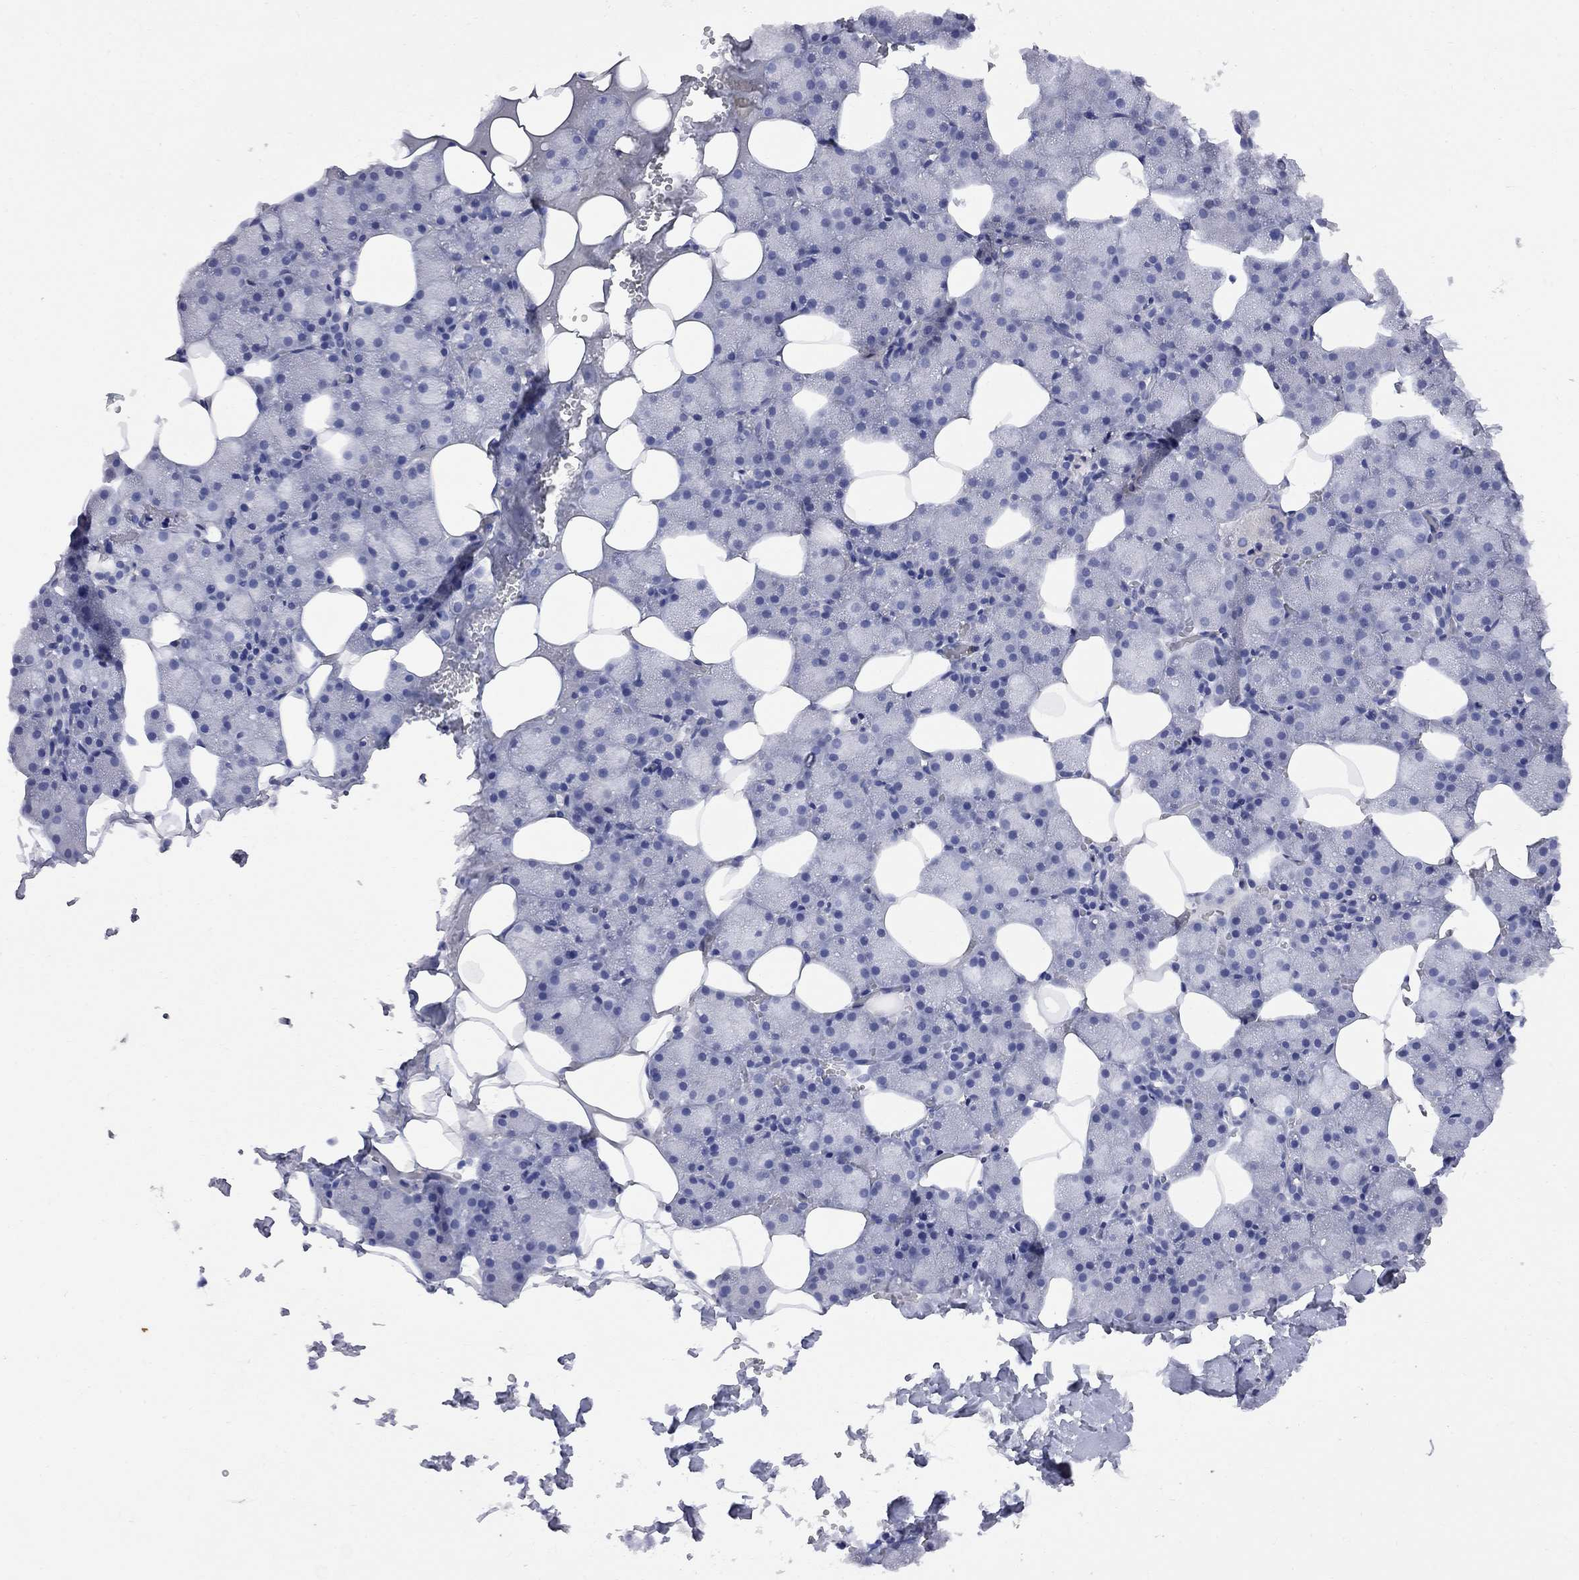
{"staining": {"intensity": "negative", "quantity": "none", "location": "none"}, "tissue": "salivary gland", "cell_type": "Glandular cells", "image_type": "normal", "snomed": [{"axis": "morphology", "description": "Normal tissue, NOS"}, {"axis": "topography", "description": "Salivary gland"}], "caption": "Immunohistochemistry (IHC) histopathology image of normal human salivary gland stained for a protein (brown), which shows no expression in glandular cells.", "gene": "MTHFR", "patient": {"sex": "male", "age": 38}}